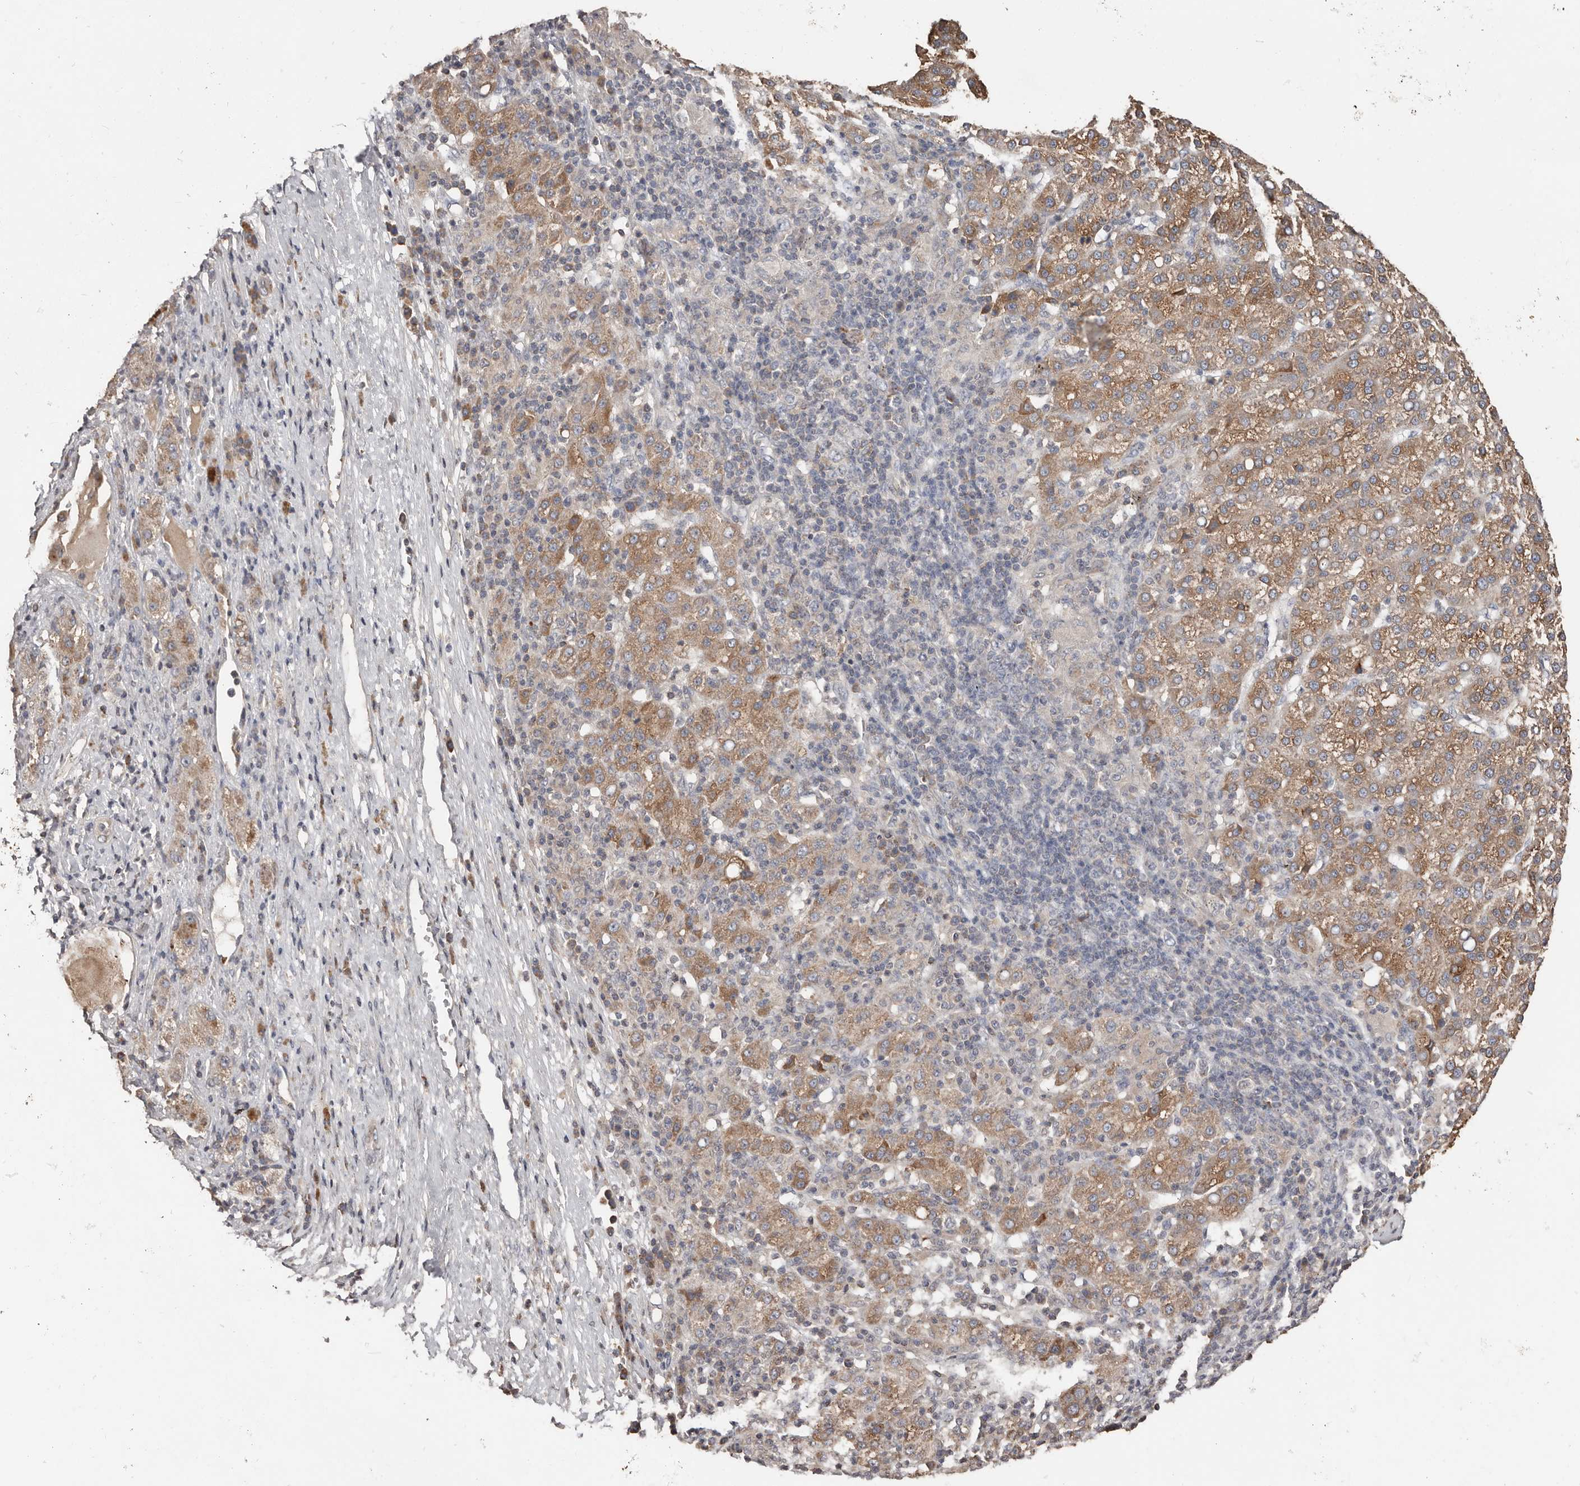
{"staining": {"intensity": "moderate", "quantity": ">75%", "location": "cytoplasmic/membranous"}, "tissue": "liver cancer", "cell_type": "Tumor cells", "image_type": "cancer", "snomed": [{"axis": "morphology", "description": "Carcinoma, Hepatocellular, NOS"}, {"axis": "topography", "description": "Liver"}], "caption": "Liver cancer stained with a brown dye demonstrates moderate cytoplasmic/membranous positive expression in approximately >75% of tumor cells.", "gene": "SLC39A2", "patient": {"sex": "female", "age": 58}}